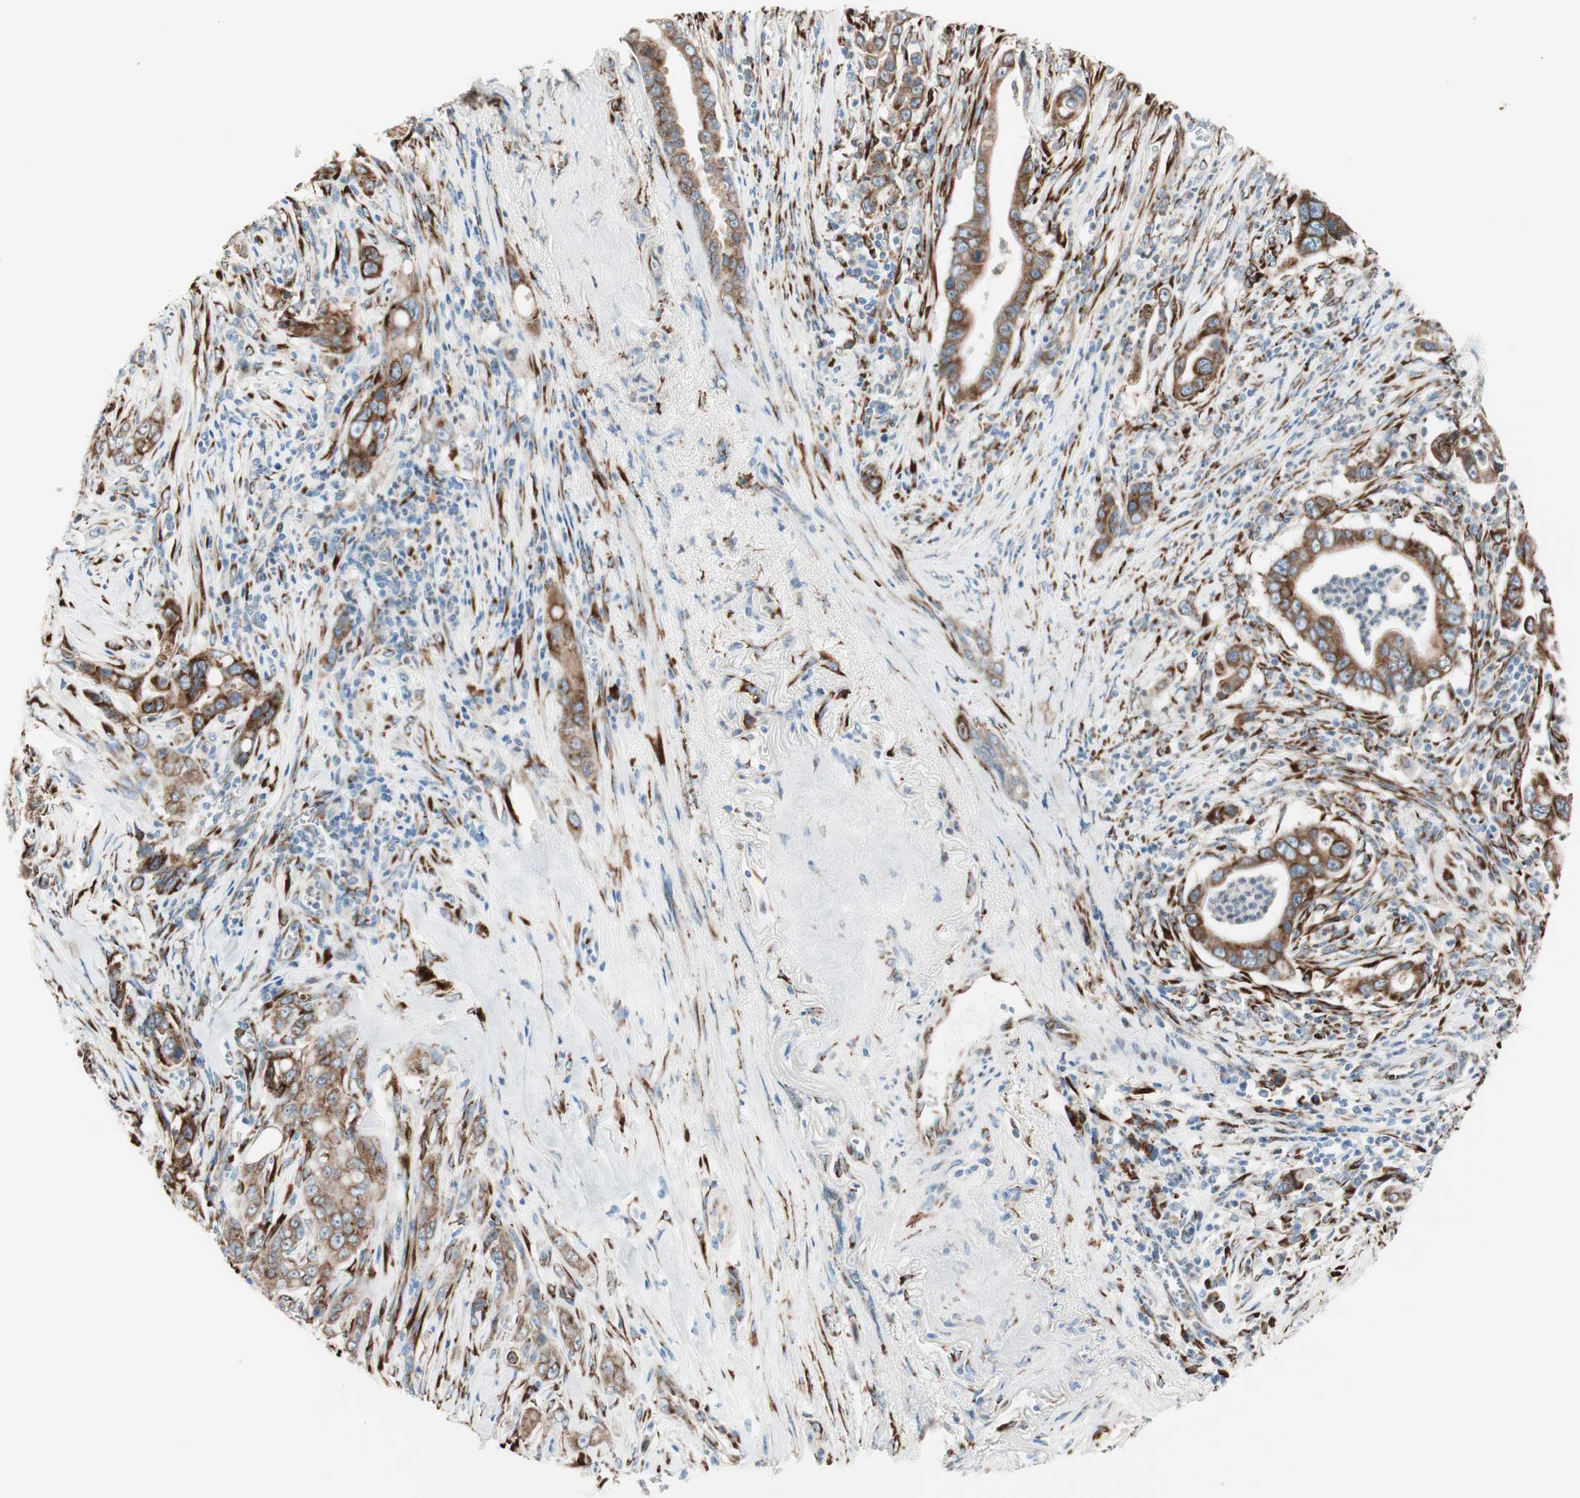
{"staining": {"intensity": "moderate", "quantity": ">75%", "location": "cytoplasmic/membranous"}, "tissue": "pancreatic cancer", "cell_type": "Tumor cells", "image_type": "cancer", "snomed": [{"axis": "morphology", "description": "Adenocarcinoma, NOS"}, {"axis": "topography", "description": "Pancreas"}], "caption": "High-power microscopy captured an immunohistochemistry photomicrograph of pancreatic cancer (adenocarcinoma), revealing moderate cytoplasmic/membranous expression in approximately >75% of tumor cells. The protein is shown in brown color, while the nuclei are stained blue.", "gene": "P4HTM", "patient": {"sex": "male", "age": 59}}